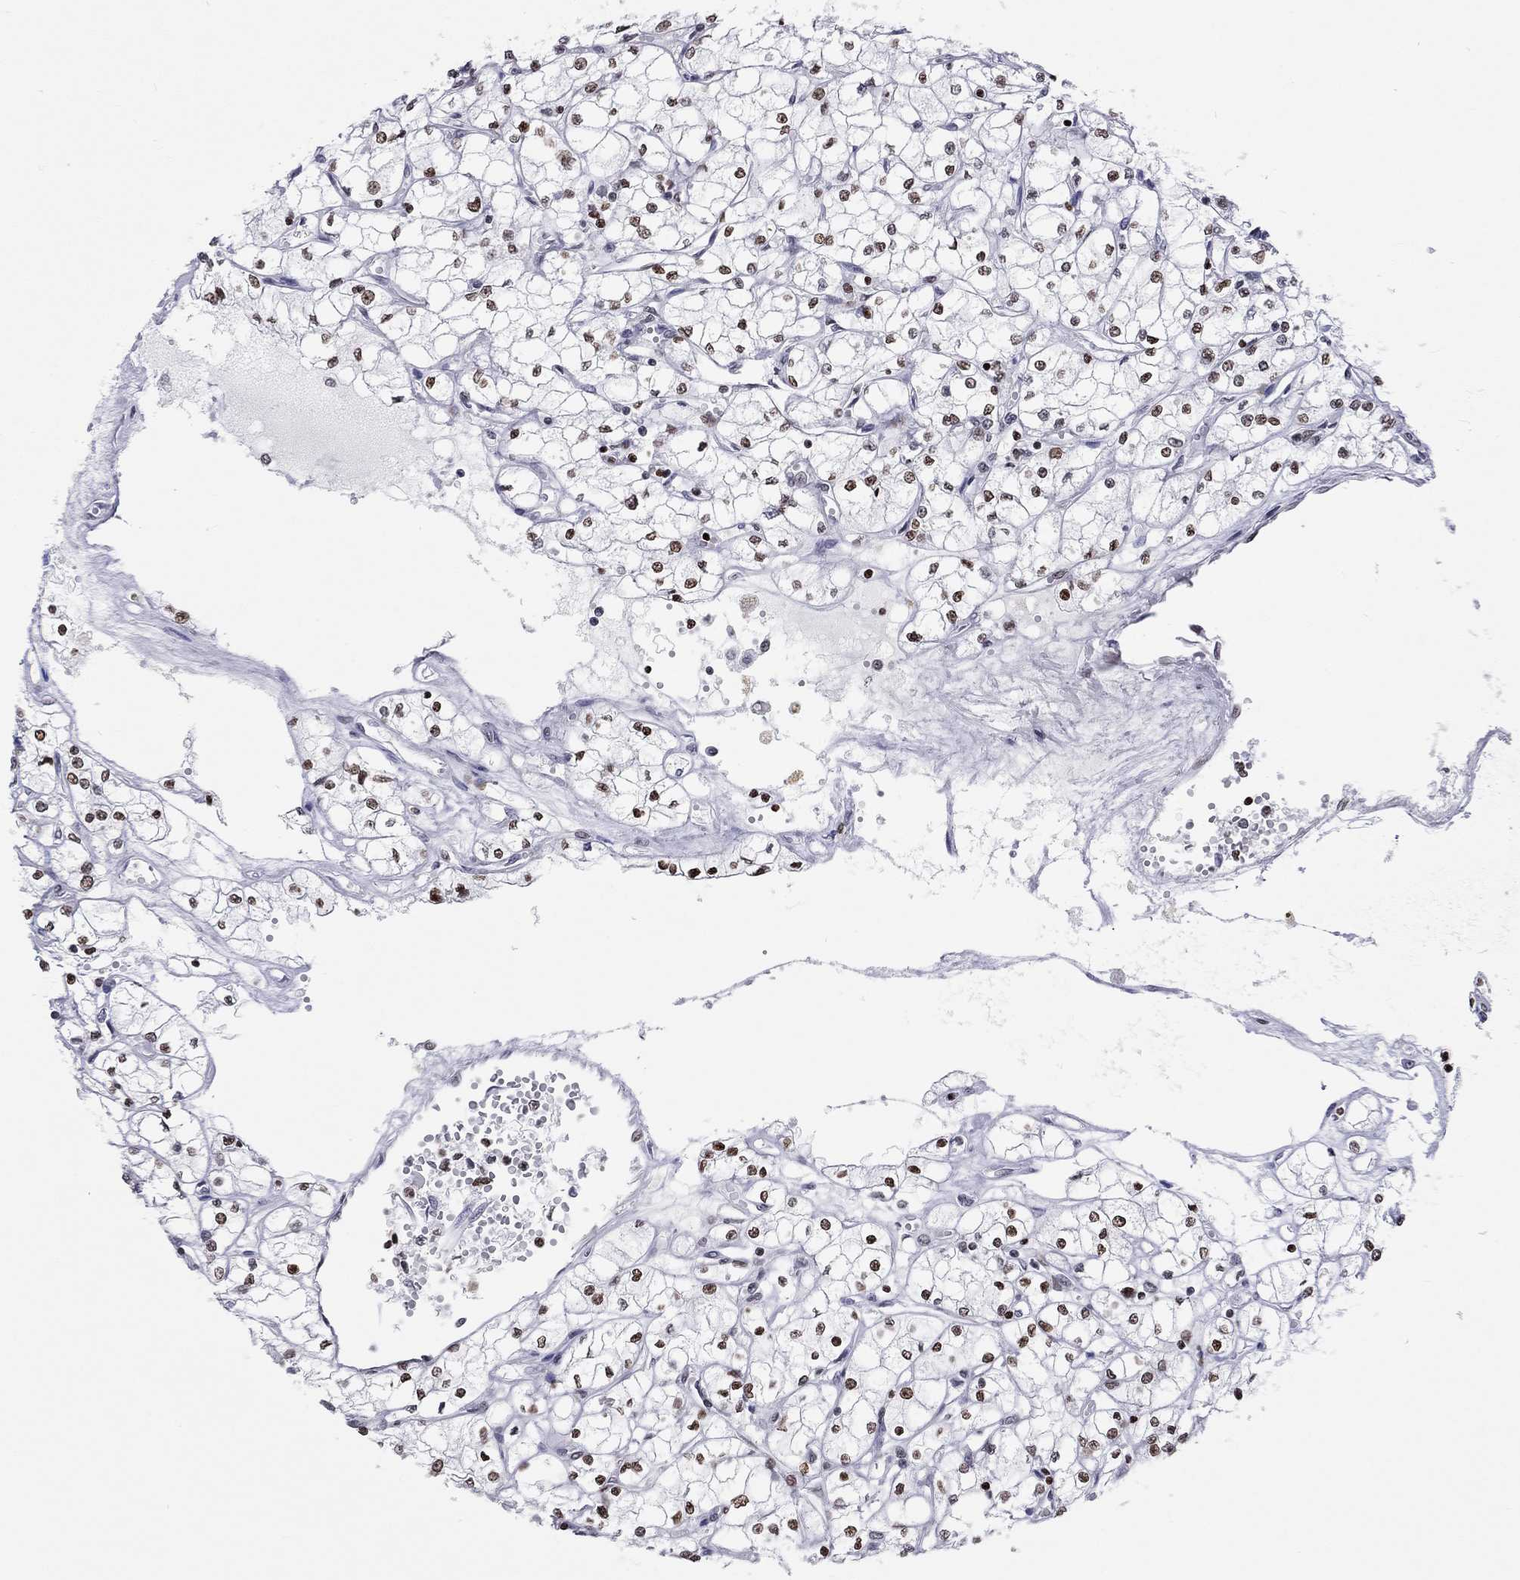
{"staining": {"intensity": "moderate", "quantity": "25%-75%", "location": "nuclear"}, "tissue": "renal cancer", "cell_type": "Tumor cells", "image_type": "cancer", "snomed": [{"axis": "morphology", "description": "Adenocarcinoma, NOS"}, {"axis": "topography", "description": "Kidney"}], "caption": "There is medium levels of moderate nuclear staining in tumor cells of renal cancer, as demonstrated by immunohistochemical staining (brown color).", "gene": "H2AX", "patient": {"sex": "male", "age": 67}}